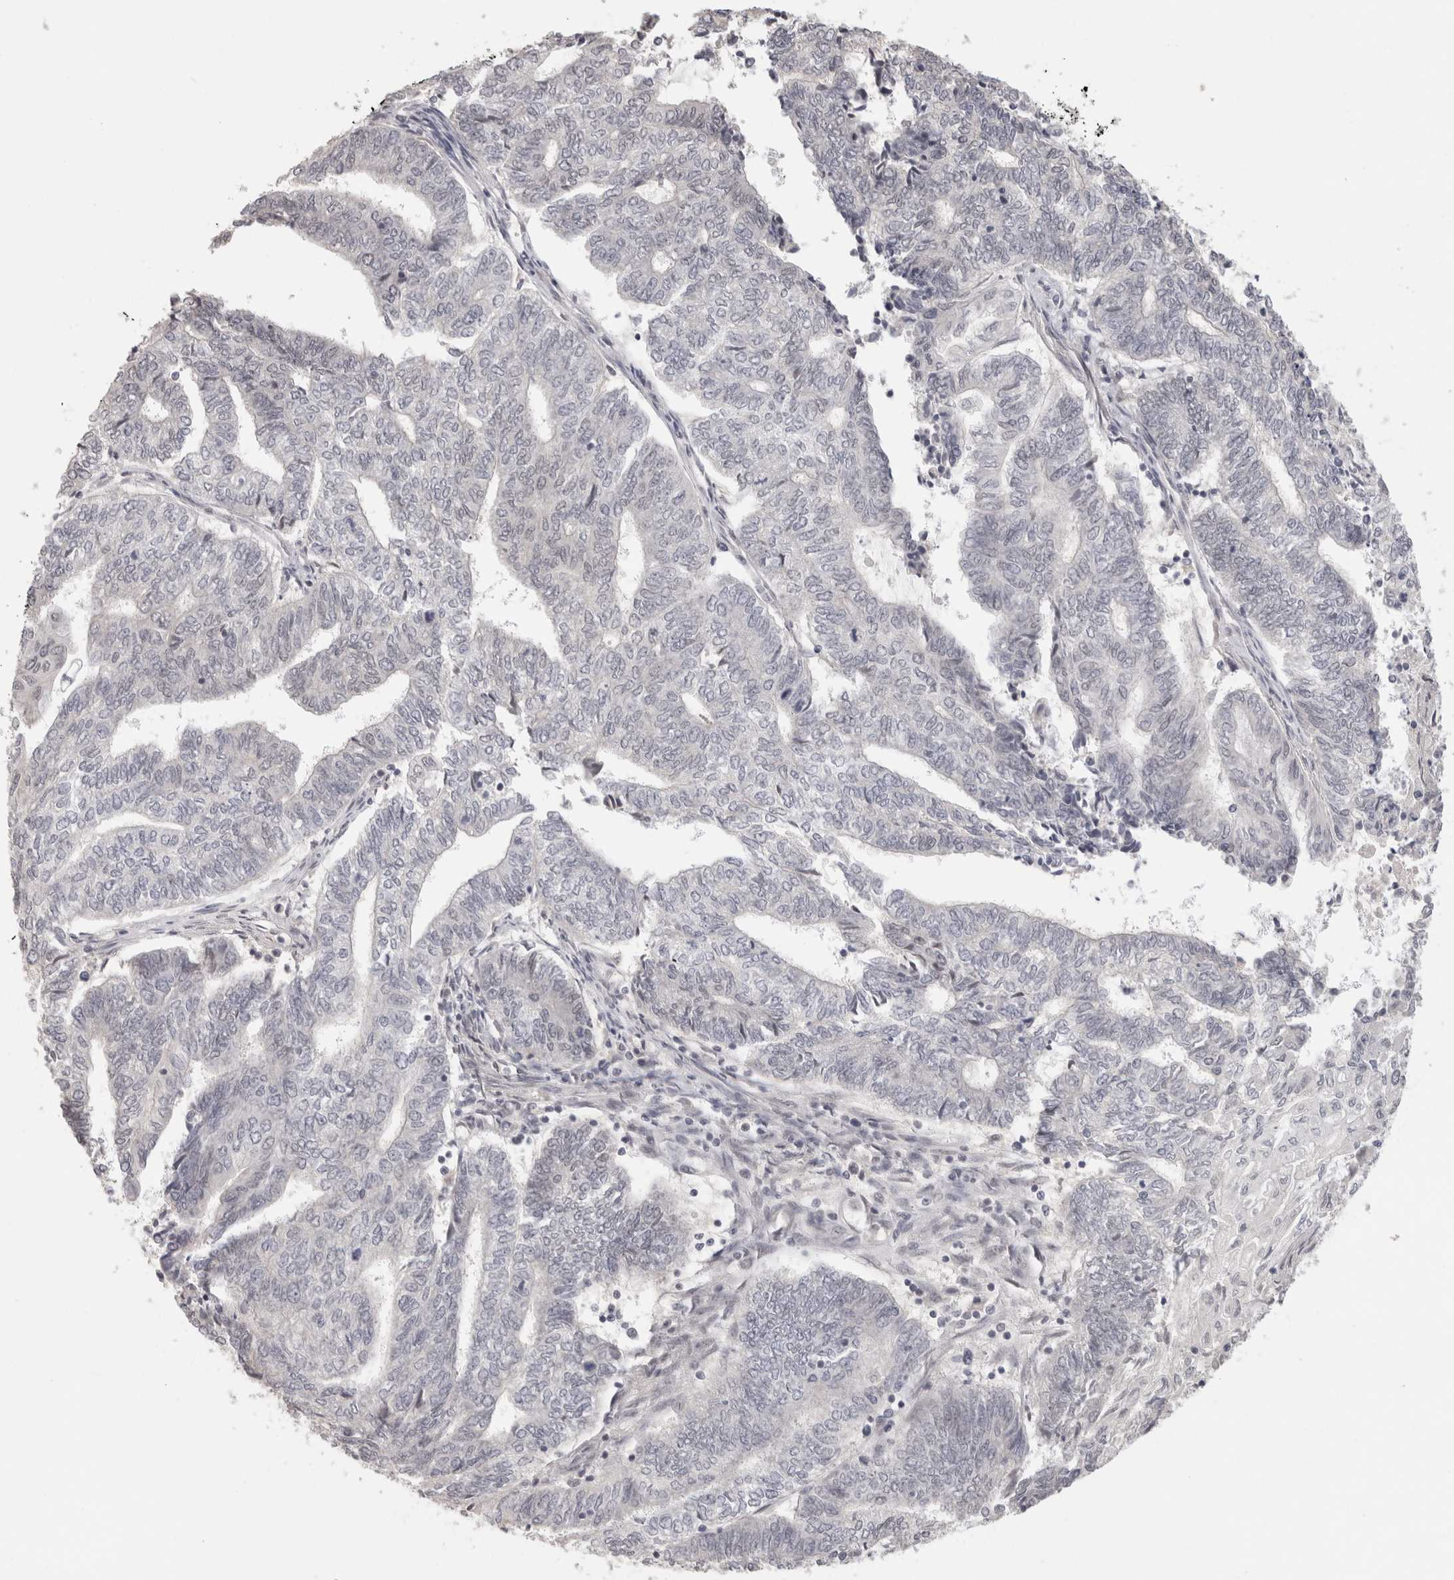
{"staining": {"intensity": "negative", "quantity": "none", "location": "none"}, "tissue": "endometrial cancer", "cell_type": "Tumor cells", "image_type": "cancer", "snomed": [{"axis": "morphology", "description": "Adenocarcinoma, NOS"}, {"axis": "topography", "description": "Uterus"}, {"axis": "topography", "description": "Endometrium"}], "caption": "High power microscopy micrograph of an immunohistochemistry histopathology image of endometrial adenocarcinoma, revealing no significant staining in tumor cells. (DAB (3,3'-diaminobenzidine) IHC visualized using brightfield microscopy, high magnification).", "gene": "ZNF830", "patient": {"sex": "female", "age": 70}}